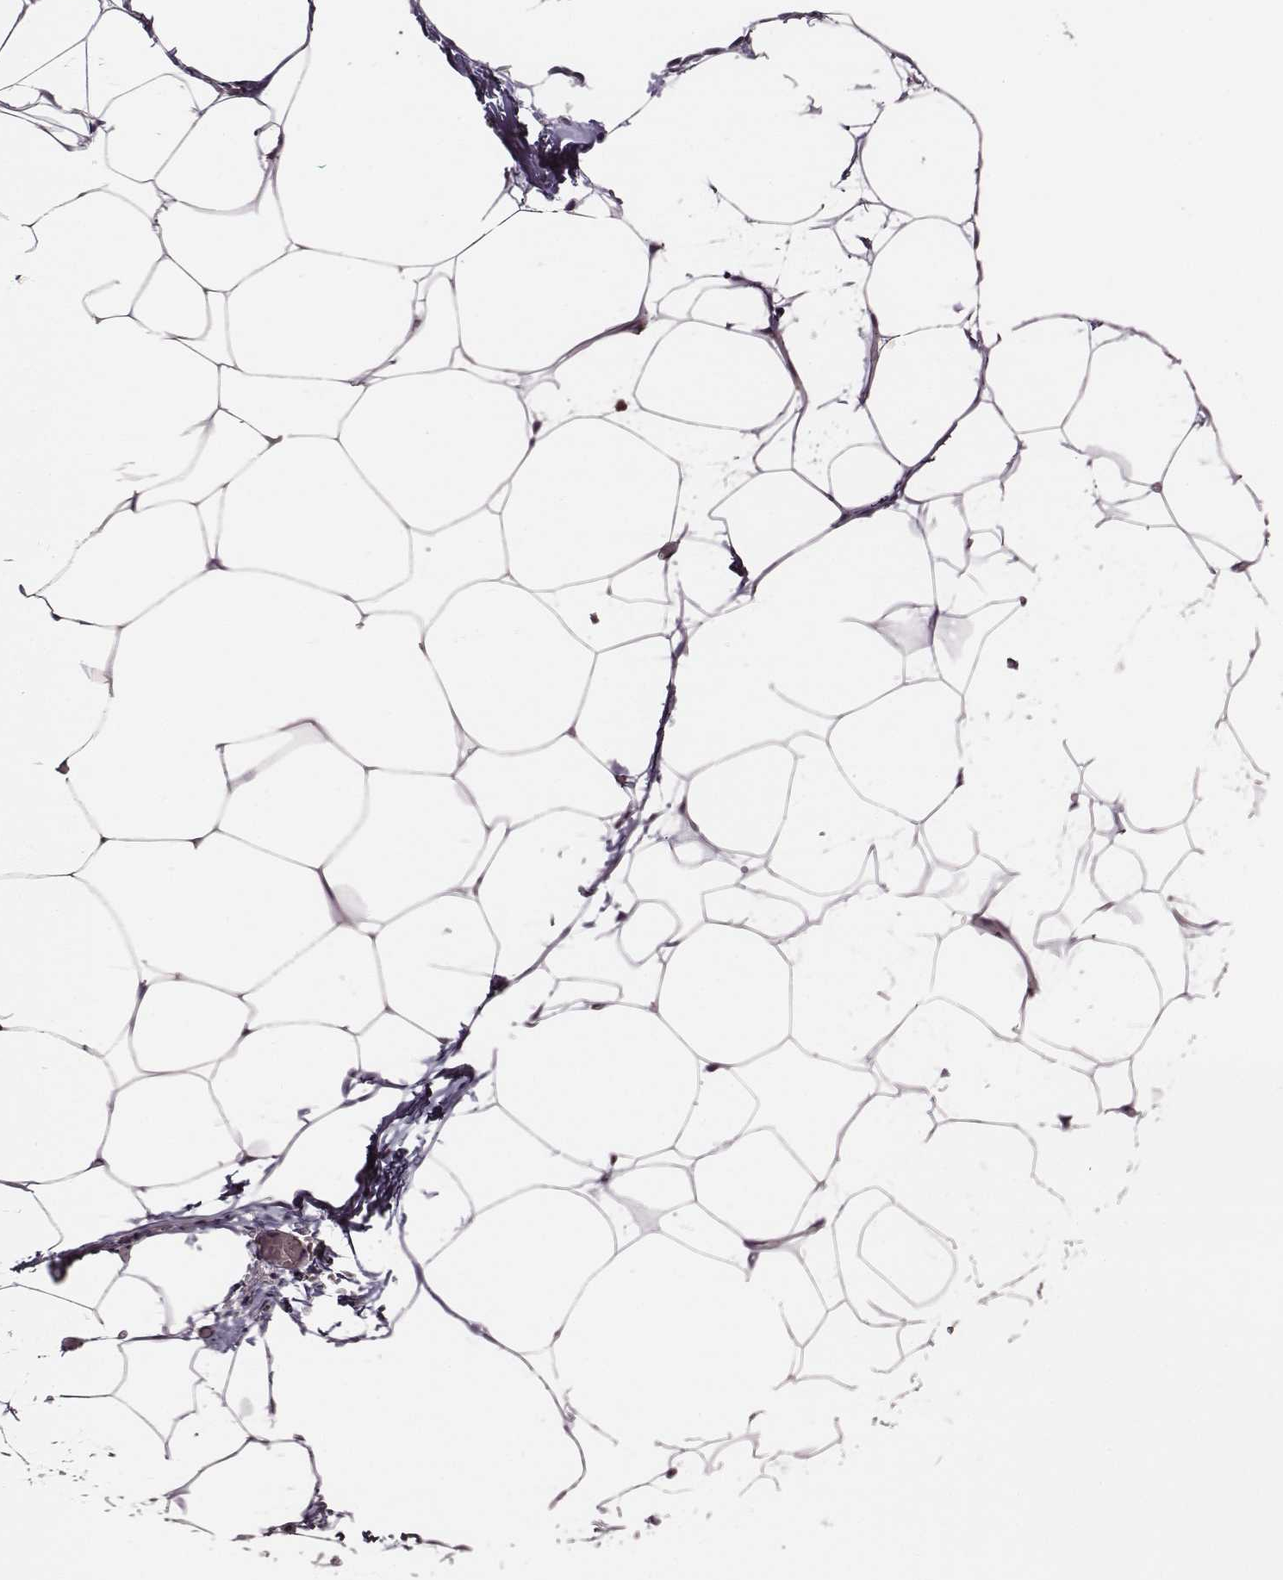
{"staining": {"intensity": "negative", "quantity": "none", "location": "none"}, "tissue": "adipose tissue", "cell_type": "Adipocytes", "image_type": "normal", "snomed": [{"axis": "morphology", "description": "Normal tissue, NOS"}, {"axis": "topography", "description": "Adipose tissue"}], "caption": "Micrograph shows no protein positivity in adipocytes of unremarkable adipose tissue. The staining was performed using DAB to visualize the protein expression in brown, while the nuclei were stained in blue with hematoxylin (Magnification: 20x).", "gene": "ZYX", "patient": {"sex": "male", "age": 57}}